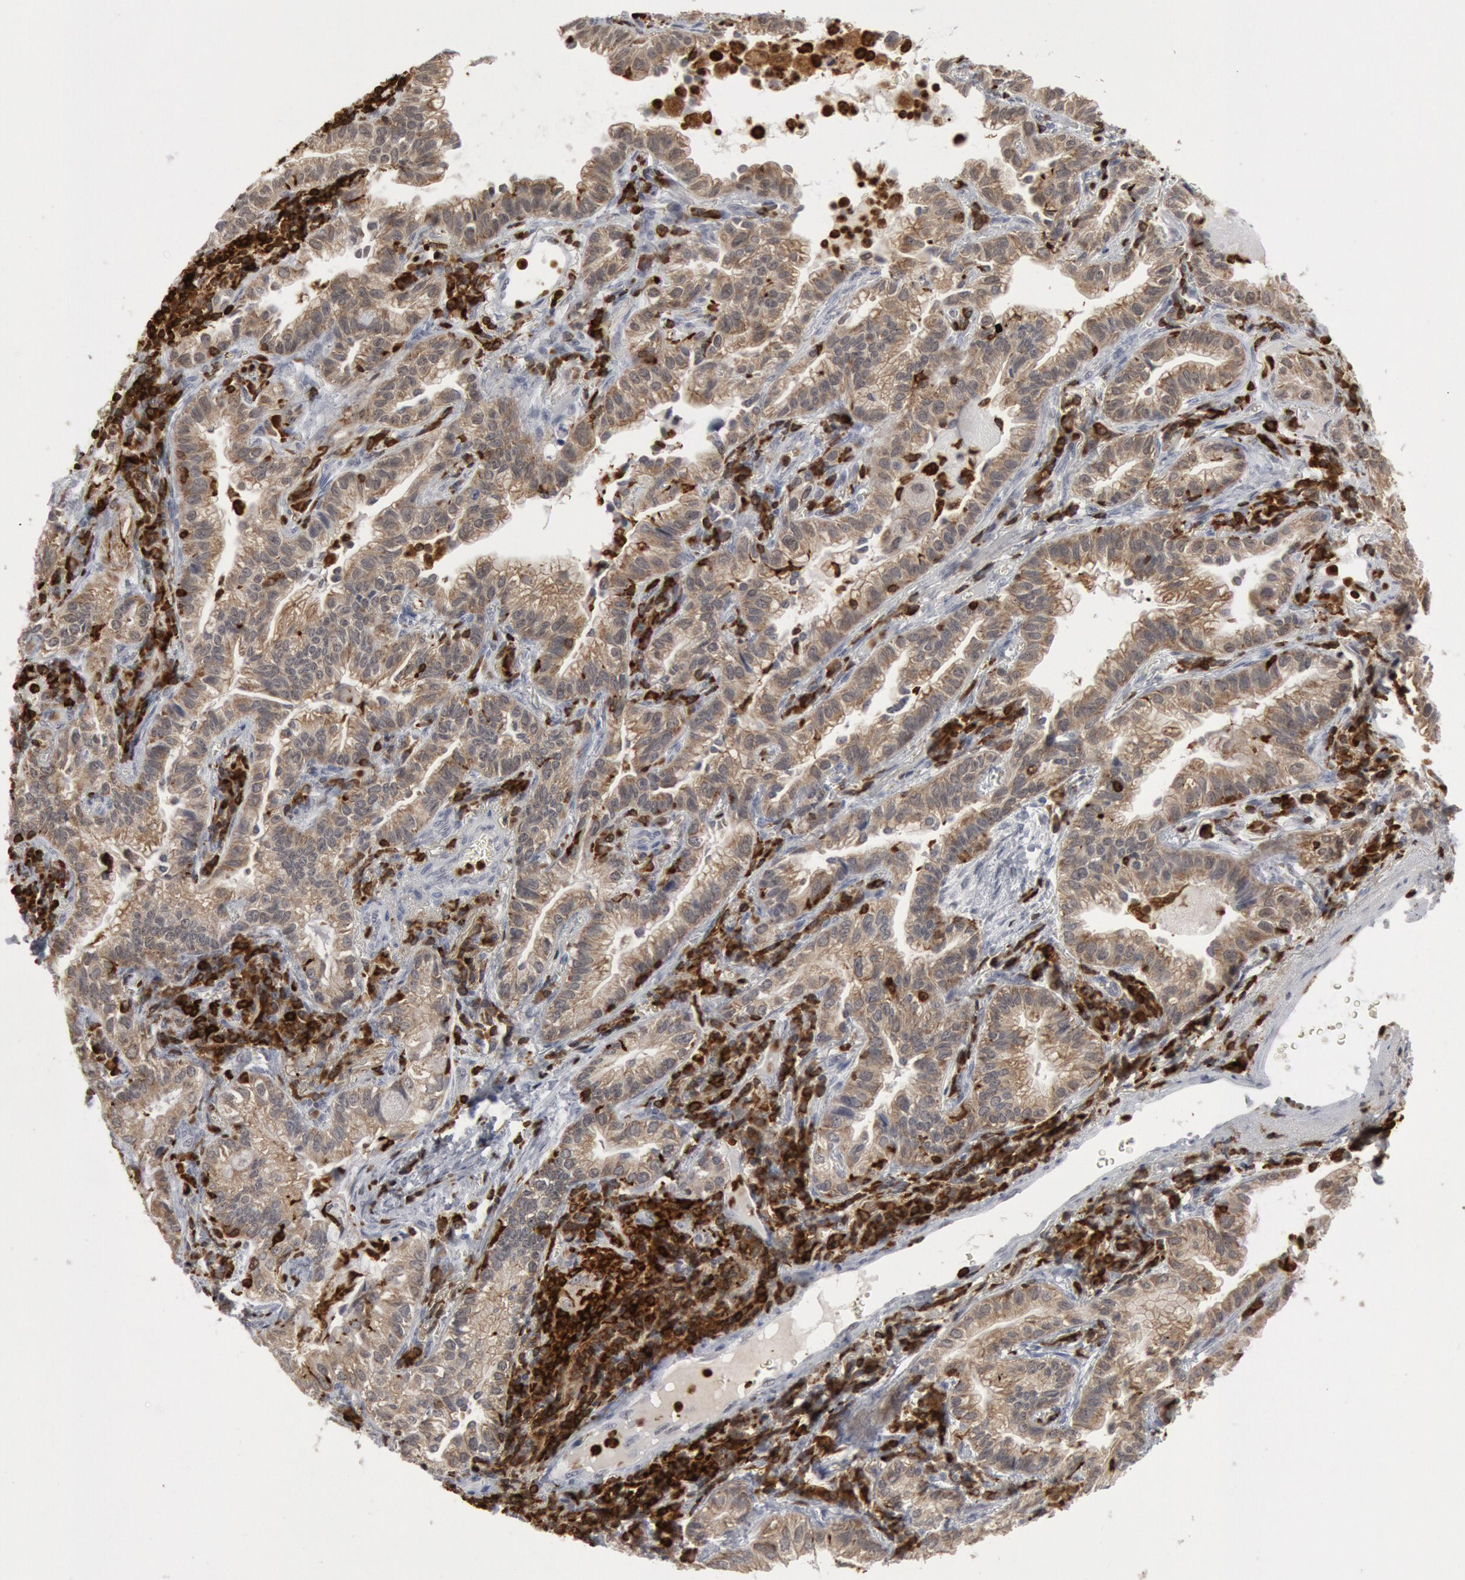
{"staining": {"intensity": "weak", "quantity": ">75%", "location": "cytoplasmic/membranous"}, "tissue": "lung cancer", "cell_type": "Tumor cells", "image_type": "cancer", "snomed": [{"axis": "morphology", "description": "Adenocarcinoma, NOS"}, {"axis": "topography", "description": "Lung"}], "caption": "Immunohistochemical staining of adenocarcinoma (lung) displays weak cytoplasmic/membranous protein expression in approximately >75% of tumor cells.", "gene": "PTPN6", "patient": {"sex": "female", "age": 50}}